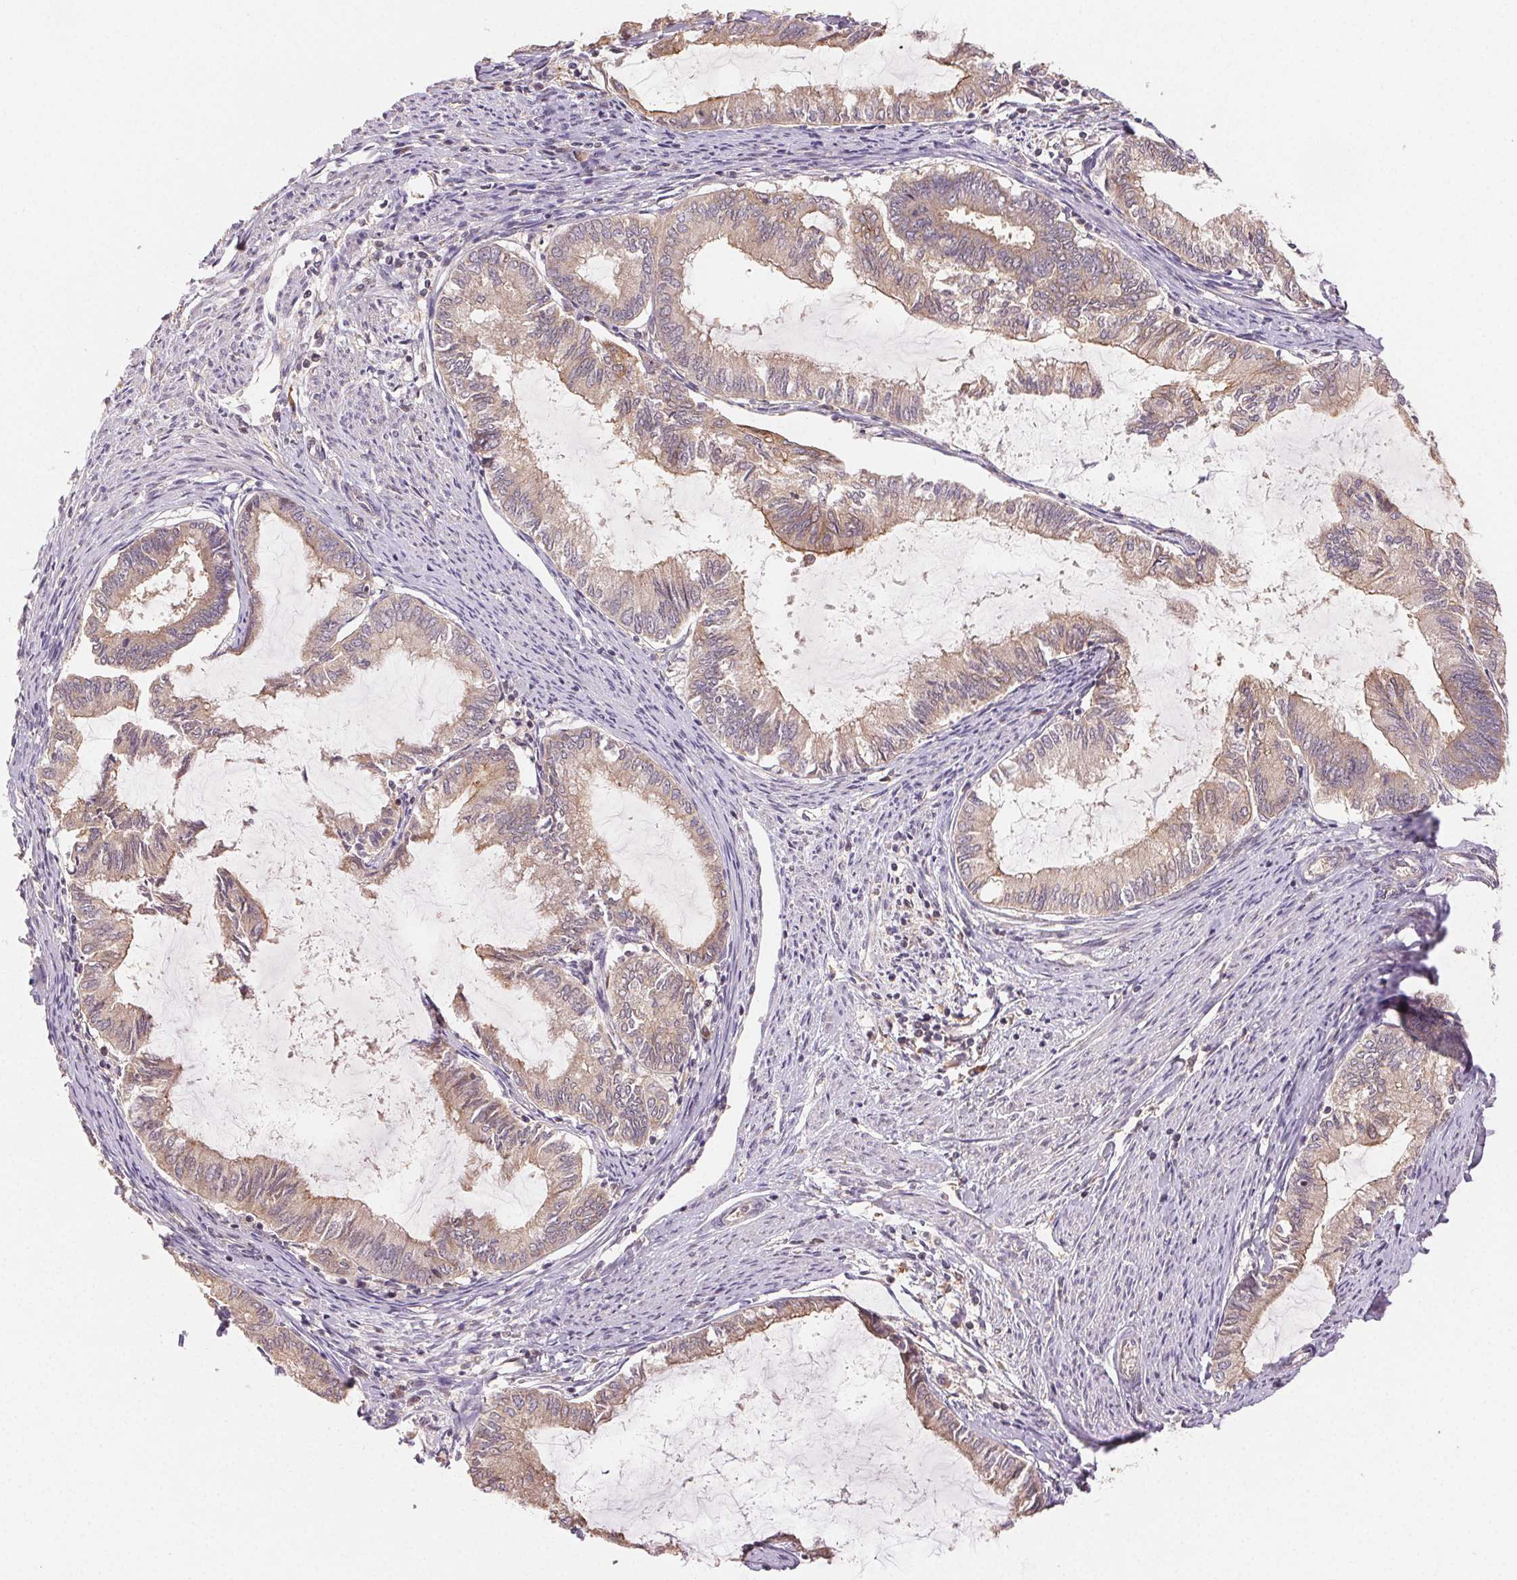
{"staining": {"intensity": "weak", "quantity": "25%-75%", "location": "cytoplasmic/membranous"}, "tissue": "endometrial cancer", "cell_type": "Tumor cells", "image_type": "cancer", "snomed": [{"axis": "morphology", "description": "Adenocarcinoma, NOS"}, {"axis": "topography", "description": "Endometrium"}], "caption": "Adenocarcinoma (endometrial) tissue shows weak cytoplasmic/membranous expression in about 25%-75% of tumor cells, visualized by immunohistochemistry.", "gene": "MAPKAPK2", "patient": {"sex": "female", "age": 86}}